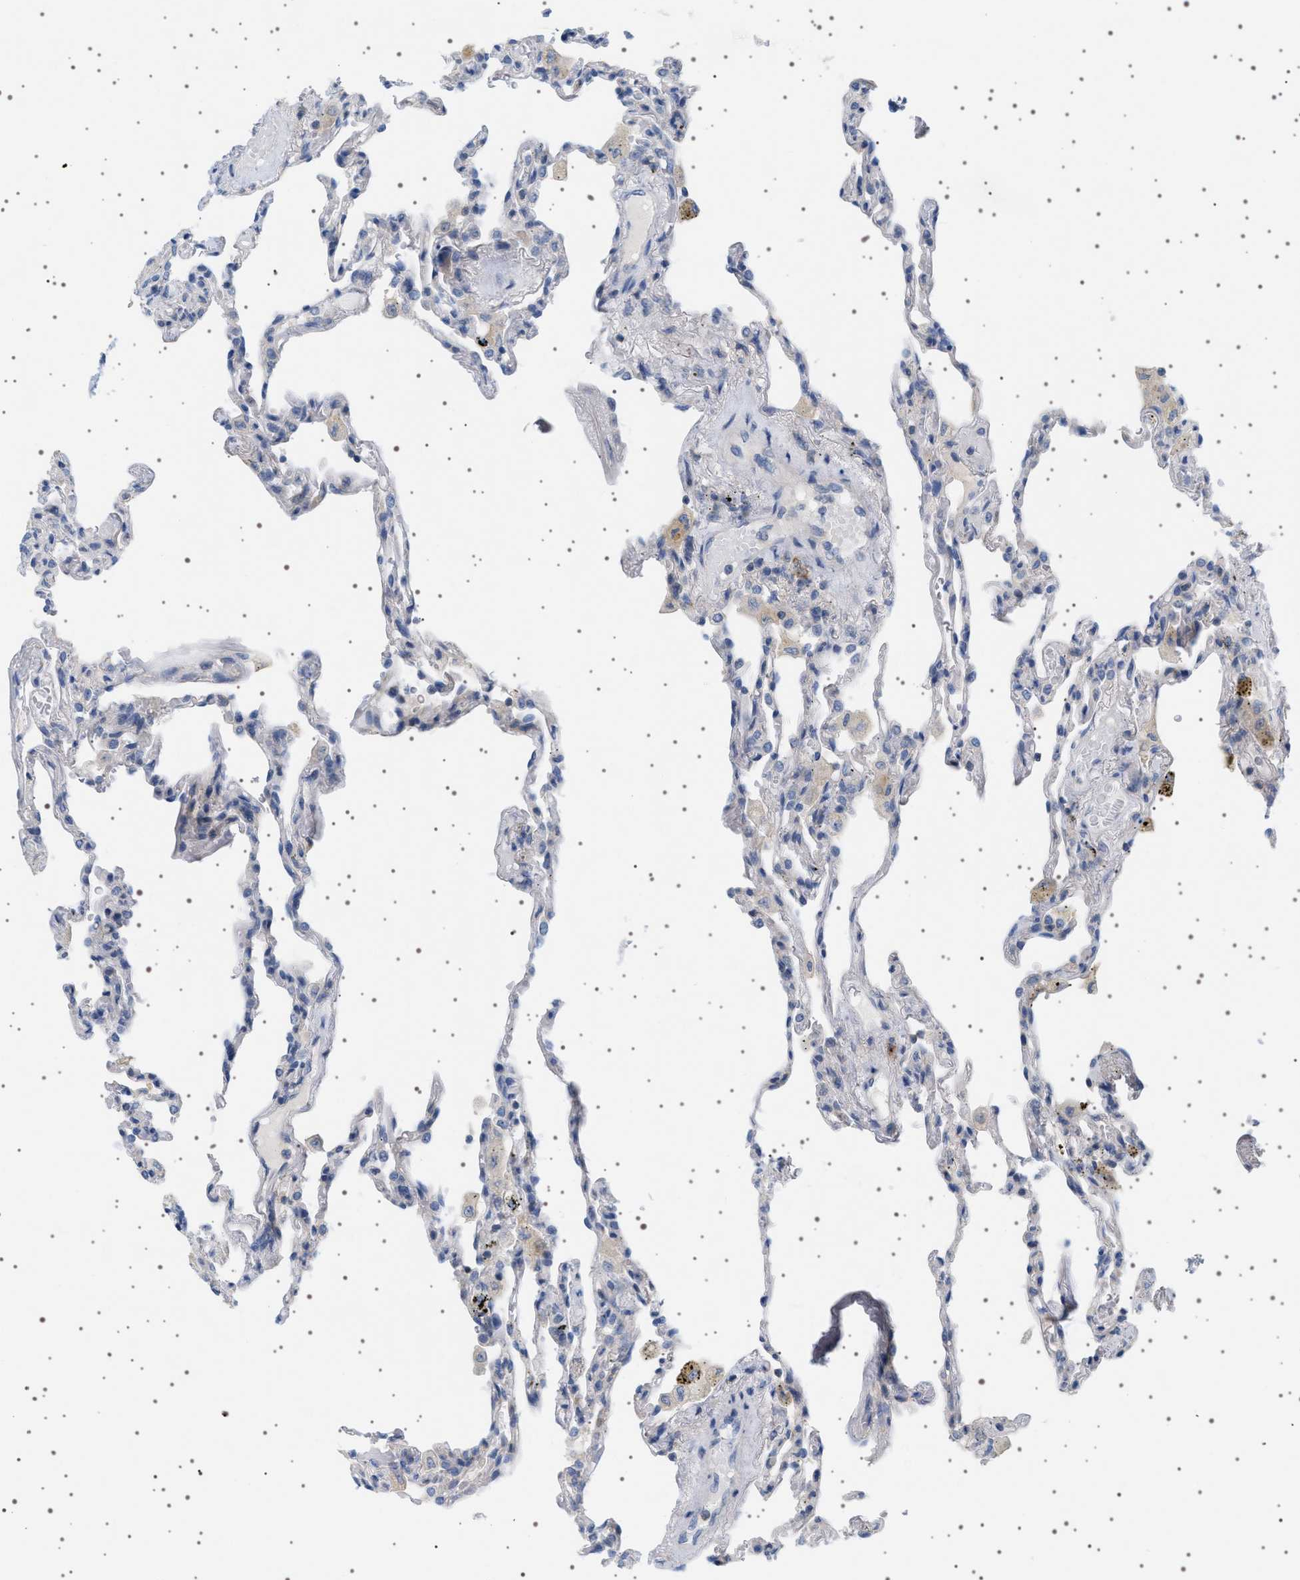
{"staining": {"intensity": "negative", "quantity": "none", "location": "none"}, "tissue": "lung", "cell_type": "Alveolar cells", "image_type": "normal", "snomed": [{"axis": "morphology", "description": "Normal tissue, NOS"}, {"axis": "topography", "description": "Lung"}], "caption": "Image shows no significant protein positivity in alveolar cells of unremarkable lung.", "gene": "ADCY10", "patient": {"sex": "male", "age": 59}}